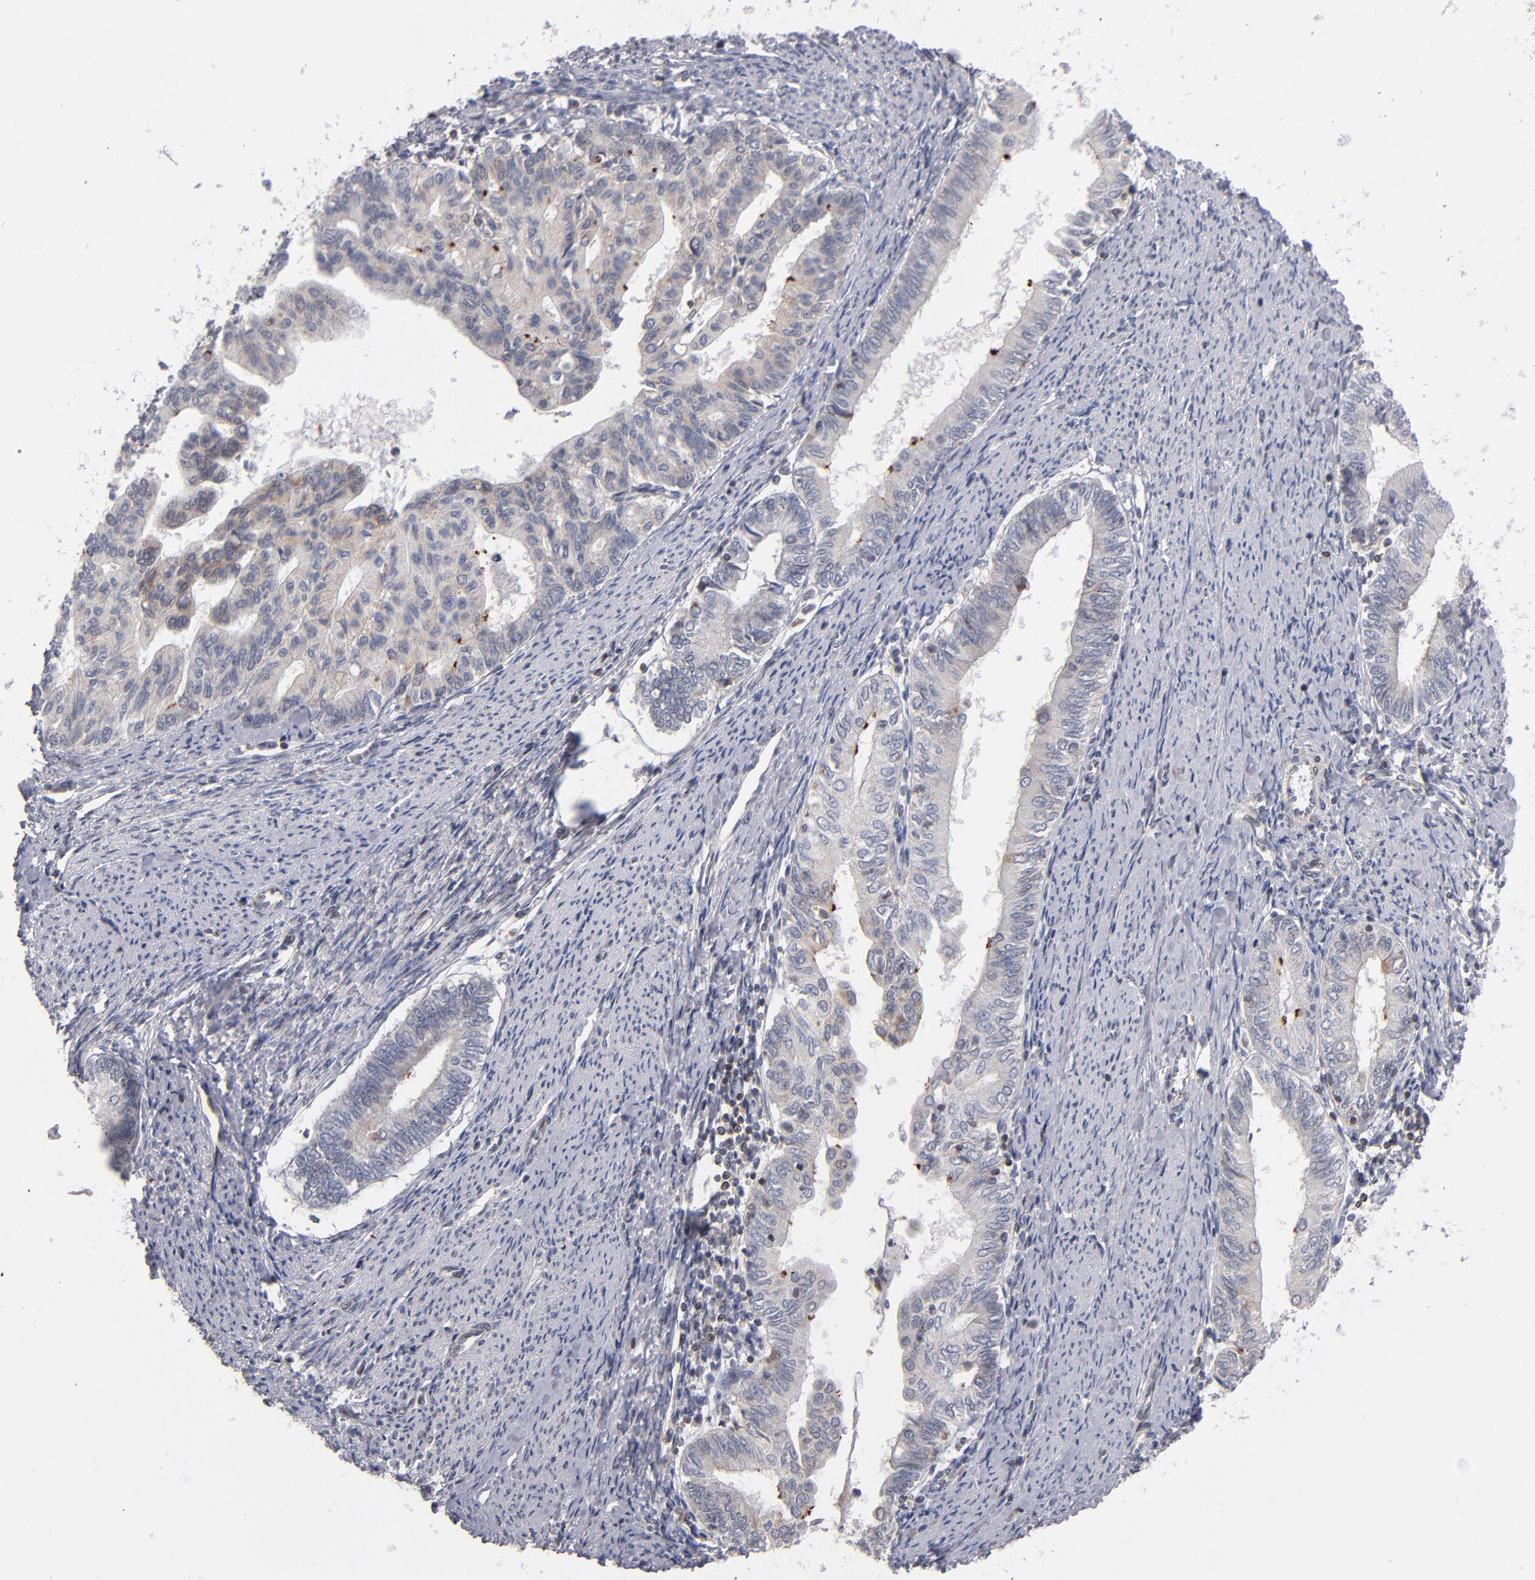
{"staining": {"intensity": "negative", "quantity": "none", "location": "none"}, "tissue": "endometrial cancer", "cell_type": "Tumor cells", "image_type": "cancer", "snomed": [{"axis": "morphology", "description": "Adenocarcinoma, NOS"}, {"axis": "topography", "description": "Endometrium"}], "caption": "IHC micrograph of neoplastic tissue: endometrial cancer stained with DAB demonstrates no significant protein positivity in tumor cells.", "gene": "ODF2", "patient": {"sex": "female", "age": 66}}